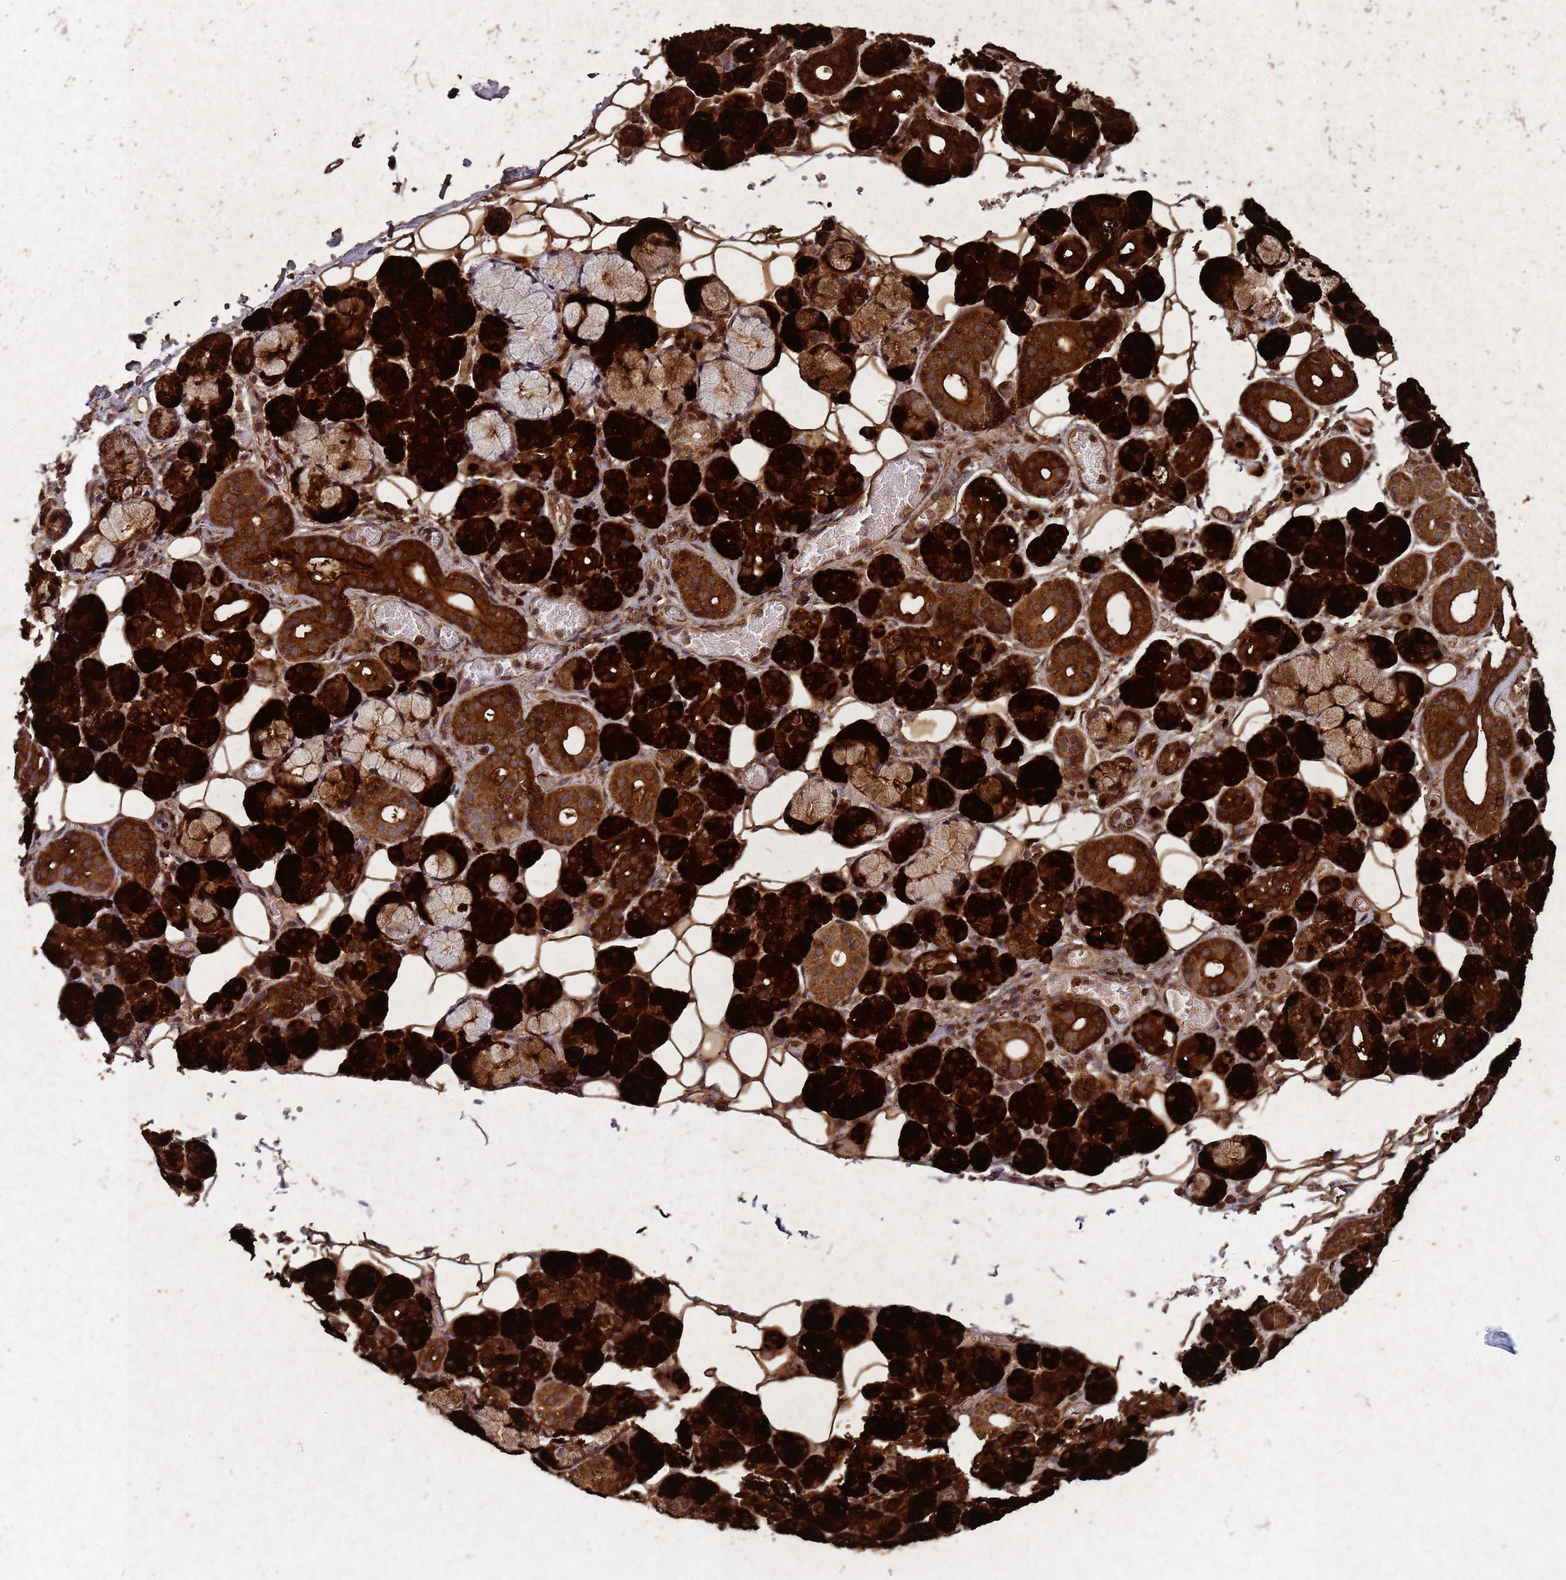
{"staining": {"intensity": "strong", "quantity": ">75%", "location": "cytoplasmic/membranous,nuclear"}, "tissue": "salivary gland", "cell_type": "Glandular cells", "image_type": "normal", "snomed": [{"axis": "morphology", "description": "Normal tissue, NOS"}, {"axis": "topography", "description": "Salivary gland"}], "caption": "A high-resolution micrograph shows immunohistochemistry (IHC) staining of normal salivary gland, which reveals strong cytoplasmic/membranous,nuclear expression in approximately >75% of glandular cells.", "gene": "TRIP6", "patient": {"sex": "male", "age": 63}}